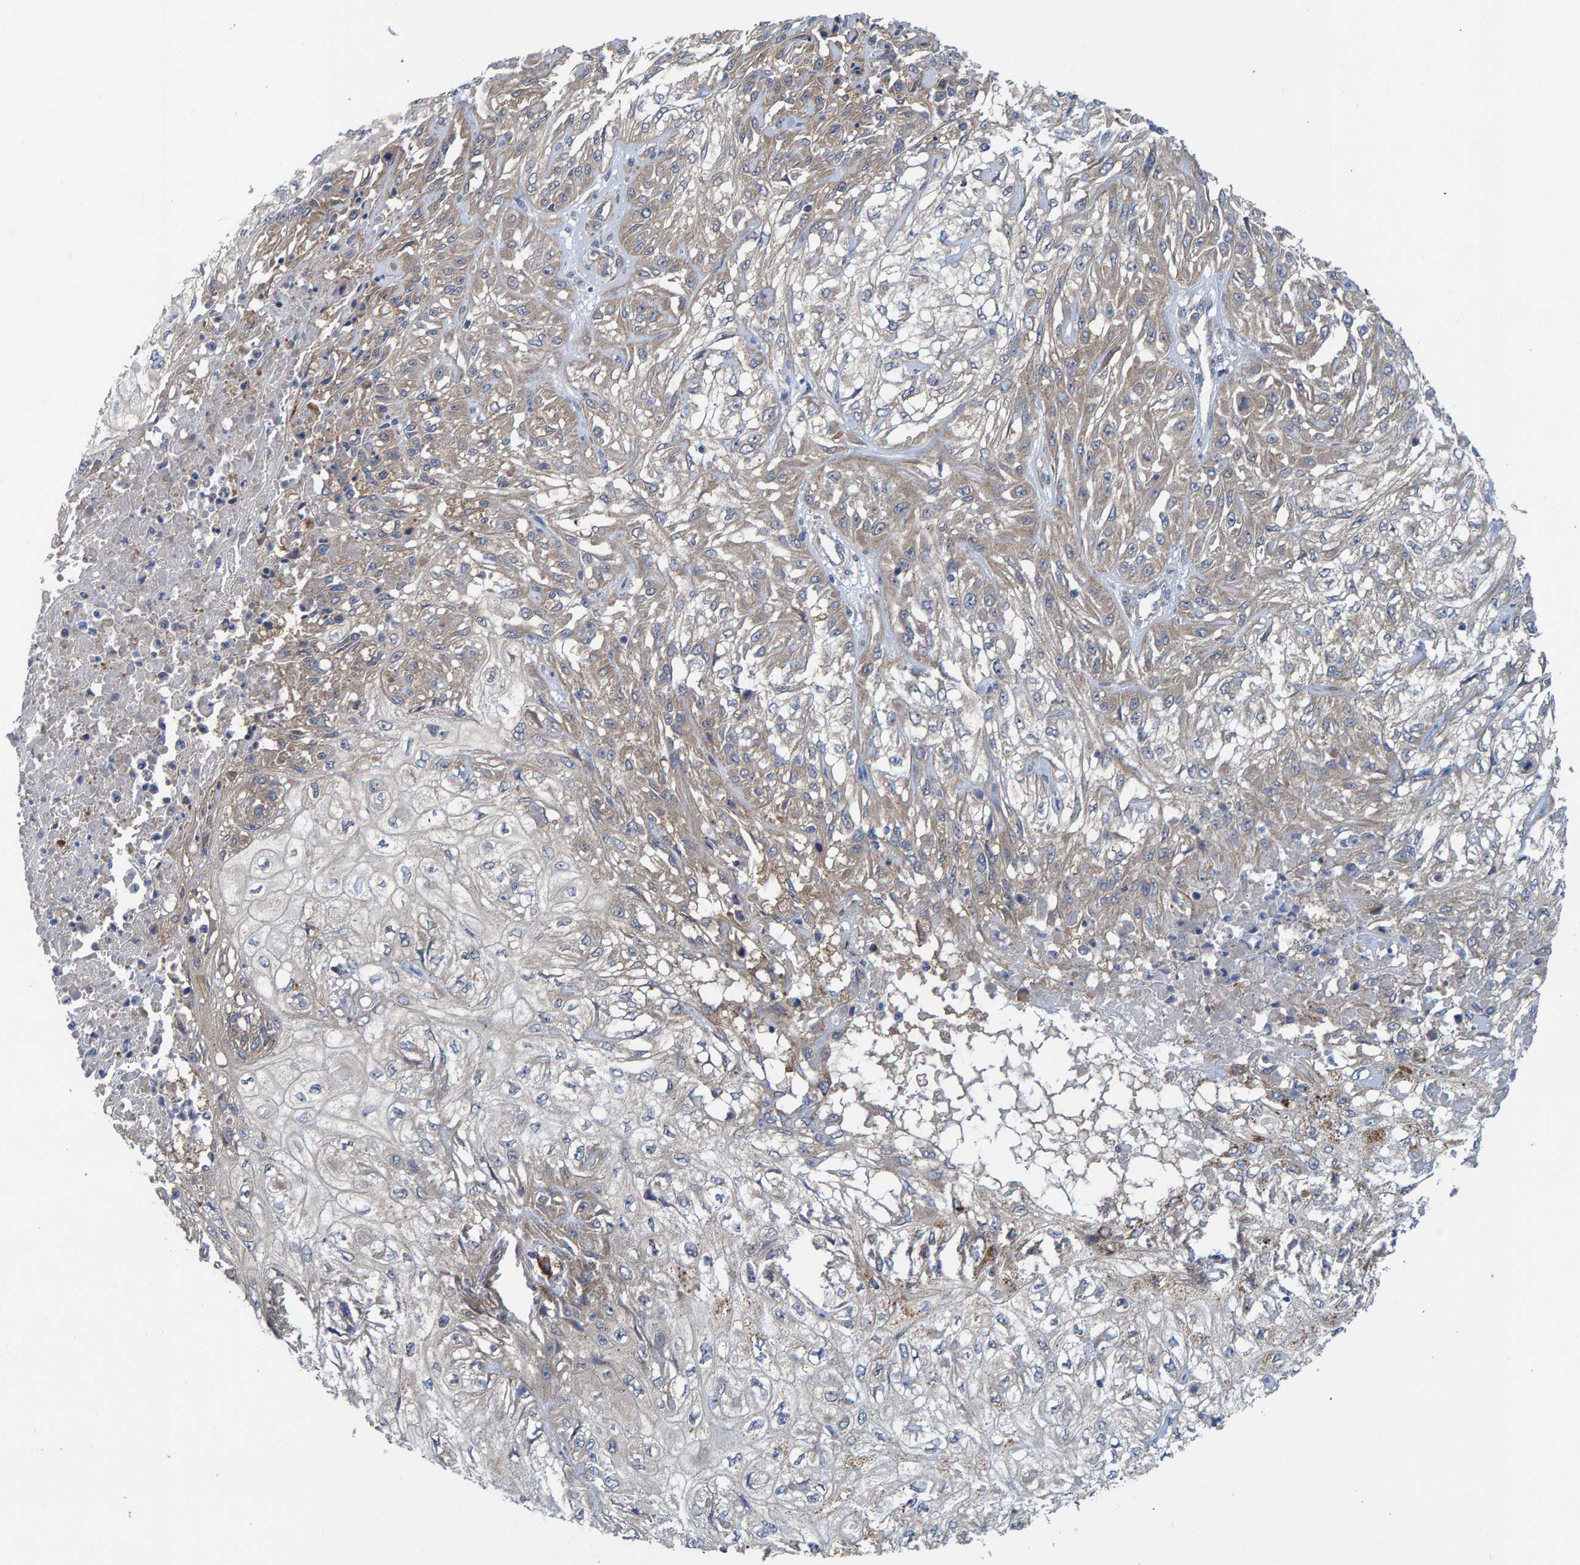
{"staining": {"intensity": "weak", "quantity": "<25%", "location": "cytoplasmic/membranous"}, "tissue": "skin cancer", "cell_type": "Tumor cells", "image_type": "cancer", "snomed": [{"axis": "morphology", "description": "Squamous cell carcinoma, NOS"}, {"axis": "morphology", "description": "Squamous cell carcinoma, metastatic, NOS"}, {"axis": "topography", "description": "Skin"}, {"axis": "topography", "description": "Lymph node"}], "caption": "Tumor cells show no significant protein expression in skin metastatic squamous cell carcinoma.", "gene": "LRSAM1", "patient": {"sex": "male", "age": 75}}